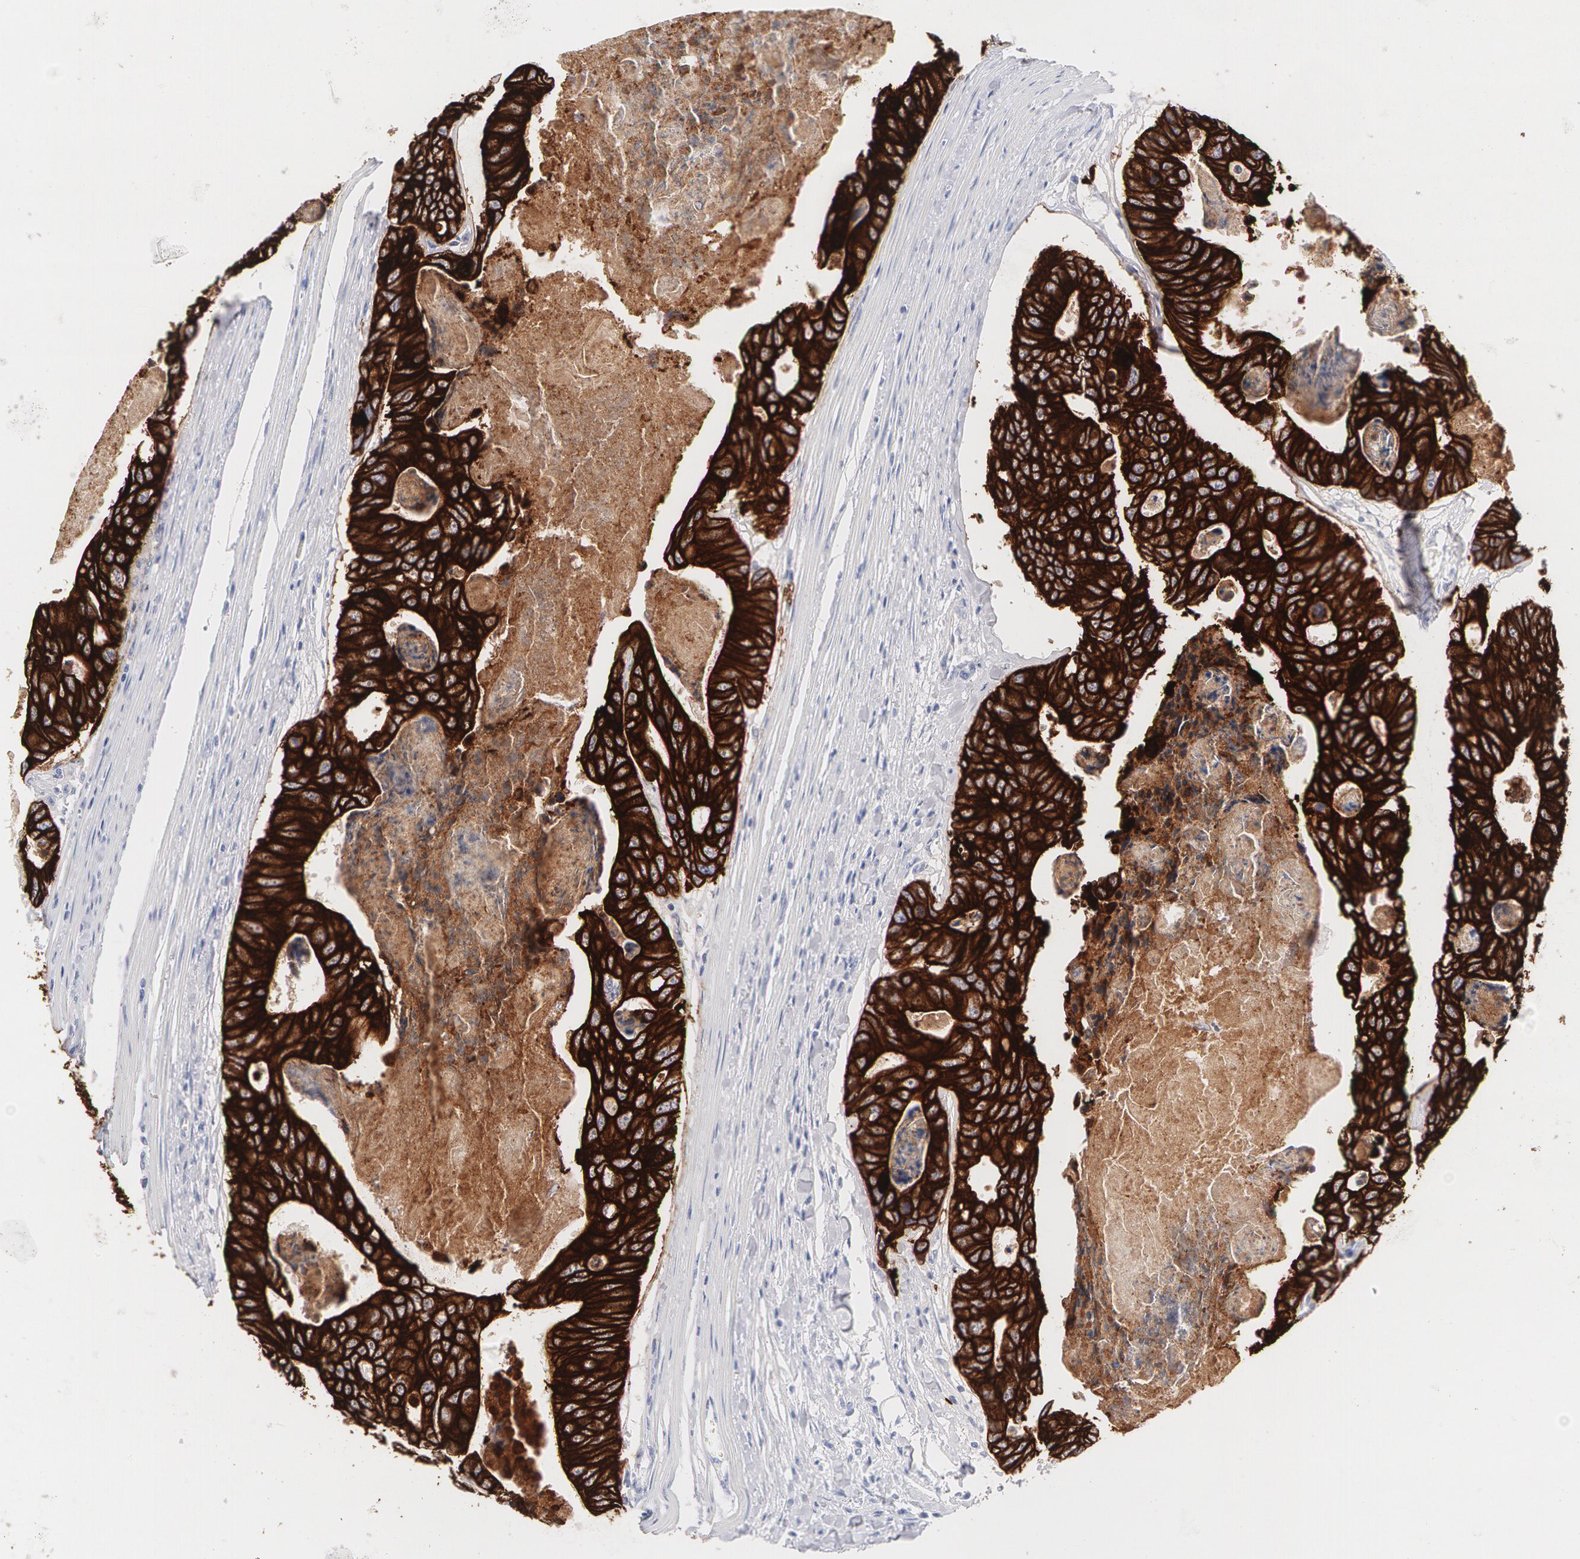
{"staining": {"intensity": "strong", "quantity": ">75%", "location": "cytoplasmic/membranous"}, "tissue": "colorectal cancer", "cell_type": "Tumor cells", "image_type": "cancer", "snomed": [{"axis": "morphology", "description": "Adenocarcinoma, NOS"}, {"axis": "topography", "description": "Colon"}], "caption": "IHC staining of colorectal cancer, which demonstrates high levels of strong cytoplasmic/membranous staining in approximately >75% of tumor cells indicating strong cytoplasmic/membranous protein staining. The staining was performed using DAB (3,3'-diaminobenzidine) (brown) for protein detection and nuclei were counterstained in hematoxylin (blue).", "gene": "KRT8", "patient": {"sex": "female", "age": 86}}